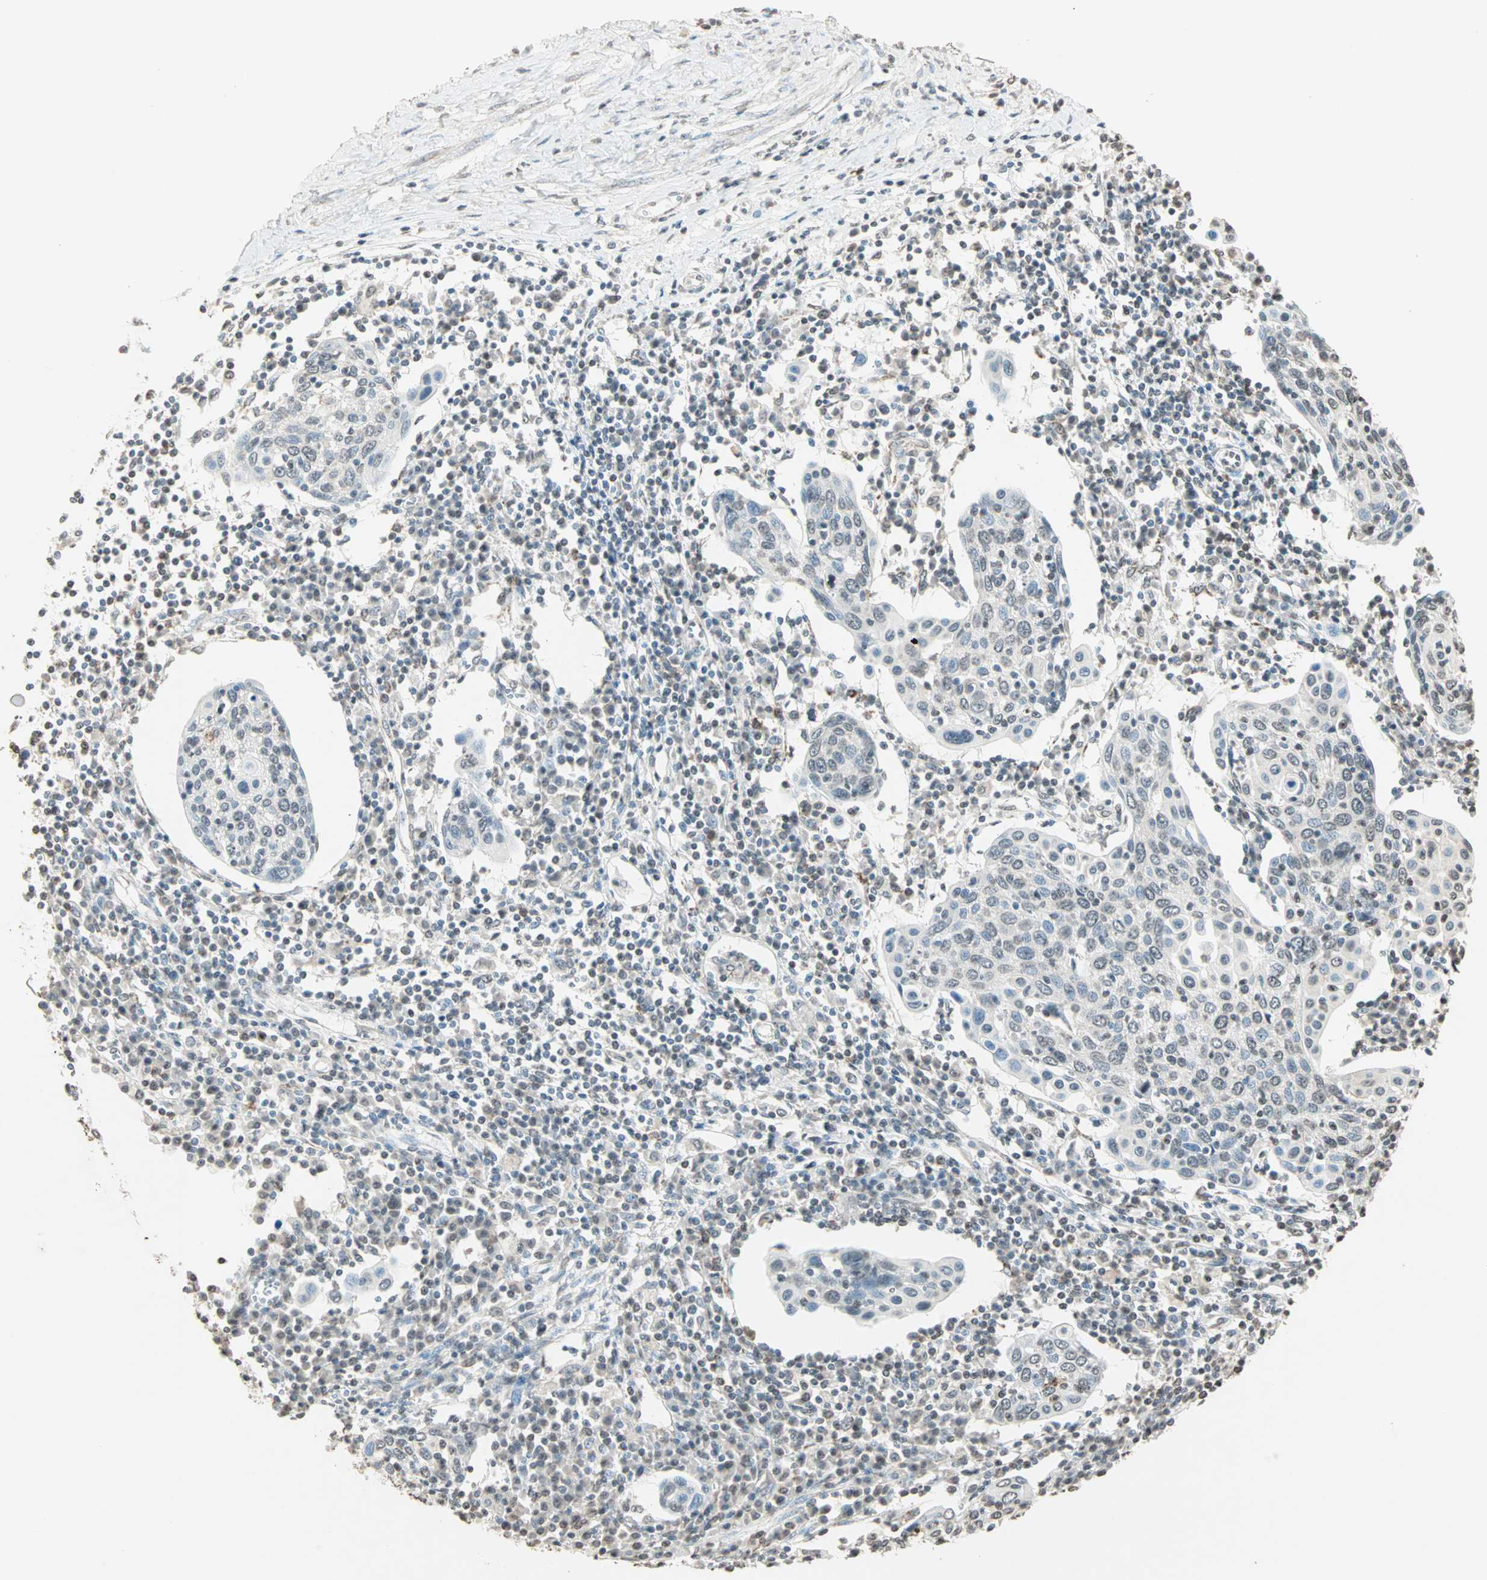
{"staining": {"intensity": "negative", "quantity": "none", "location": "none"}, "tissue": "cervical cancer", "cell_type": "Tumor cells", "image_type": "cancer", "snomed": [{"axis": "morphology", "description": "Squamous cell carcinoma, NOS"}, {"axis": "topography", "description": "Cervix"}], "caption": "This is an IHC histopathology image of cervical cancer (squamous cell carcinoma). There is no expression in tumor cells.", "gene": "PRELID1", "patient": {"sex": "female", "age": 40}}